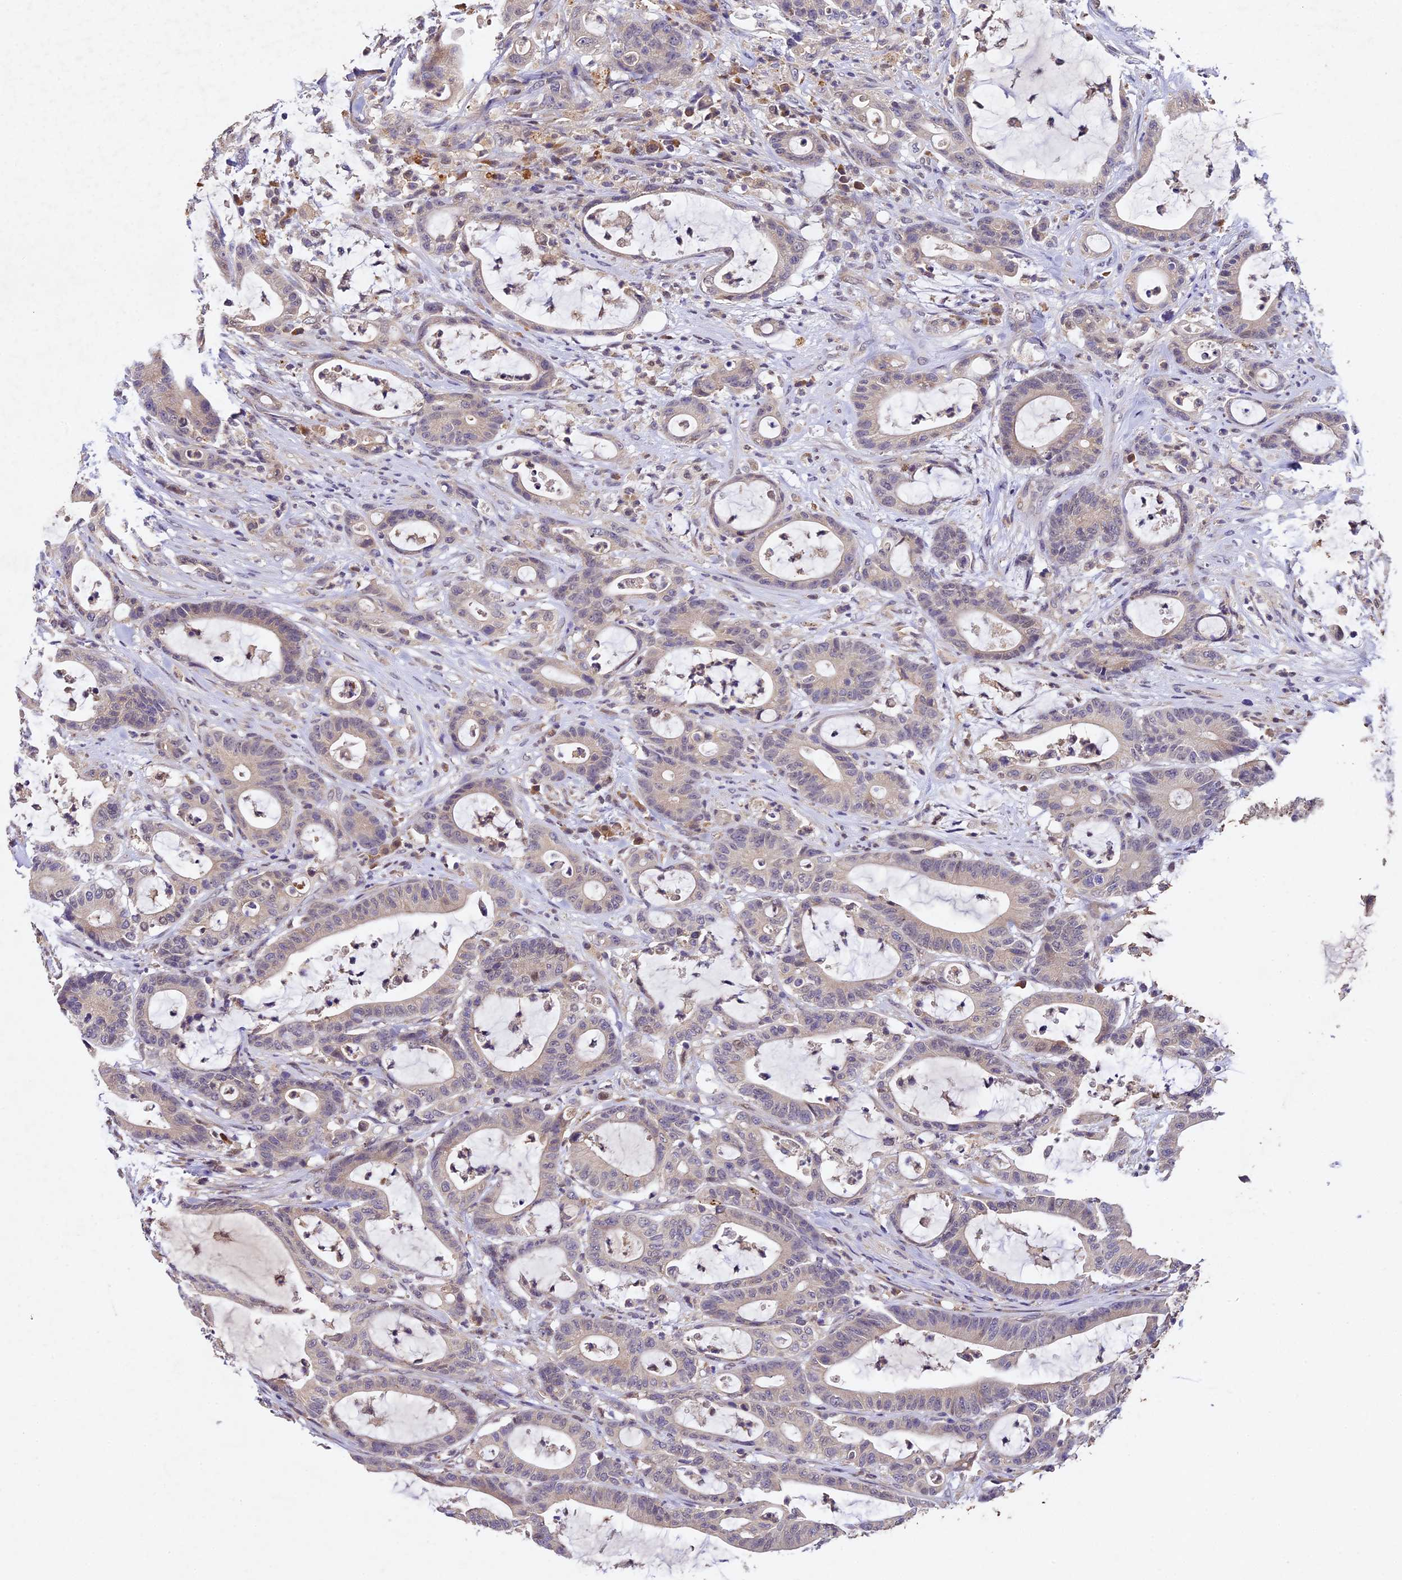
{"staining": {"intensity": "negative", "quantity": "none", "location": "none"}, "tissue": "colorectal cancer", "cell_type": "Tumor cells", "image_type": "cancer", "snomed": [{"axis": "morphology", "description": "Adenocarcinoma, NOS"}, {"axis": "topography", "description": "Colon"}], "caption": "Tumor cells show no significant expression in colorectal cancer (adenocarcinoma).", "gene": "TMEM39B", "patient": {"sex": "female", "age": 84}}